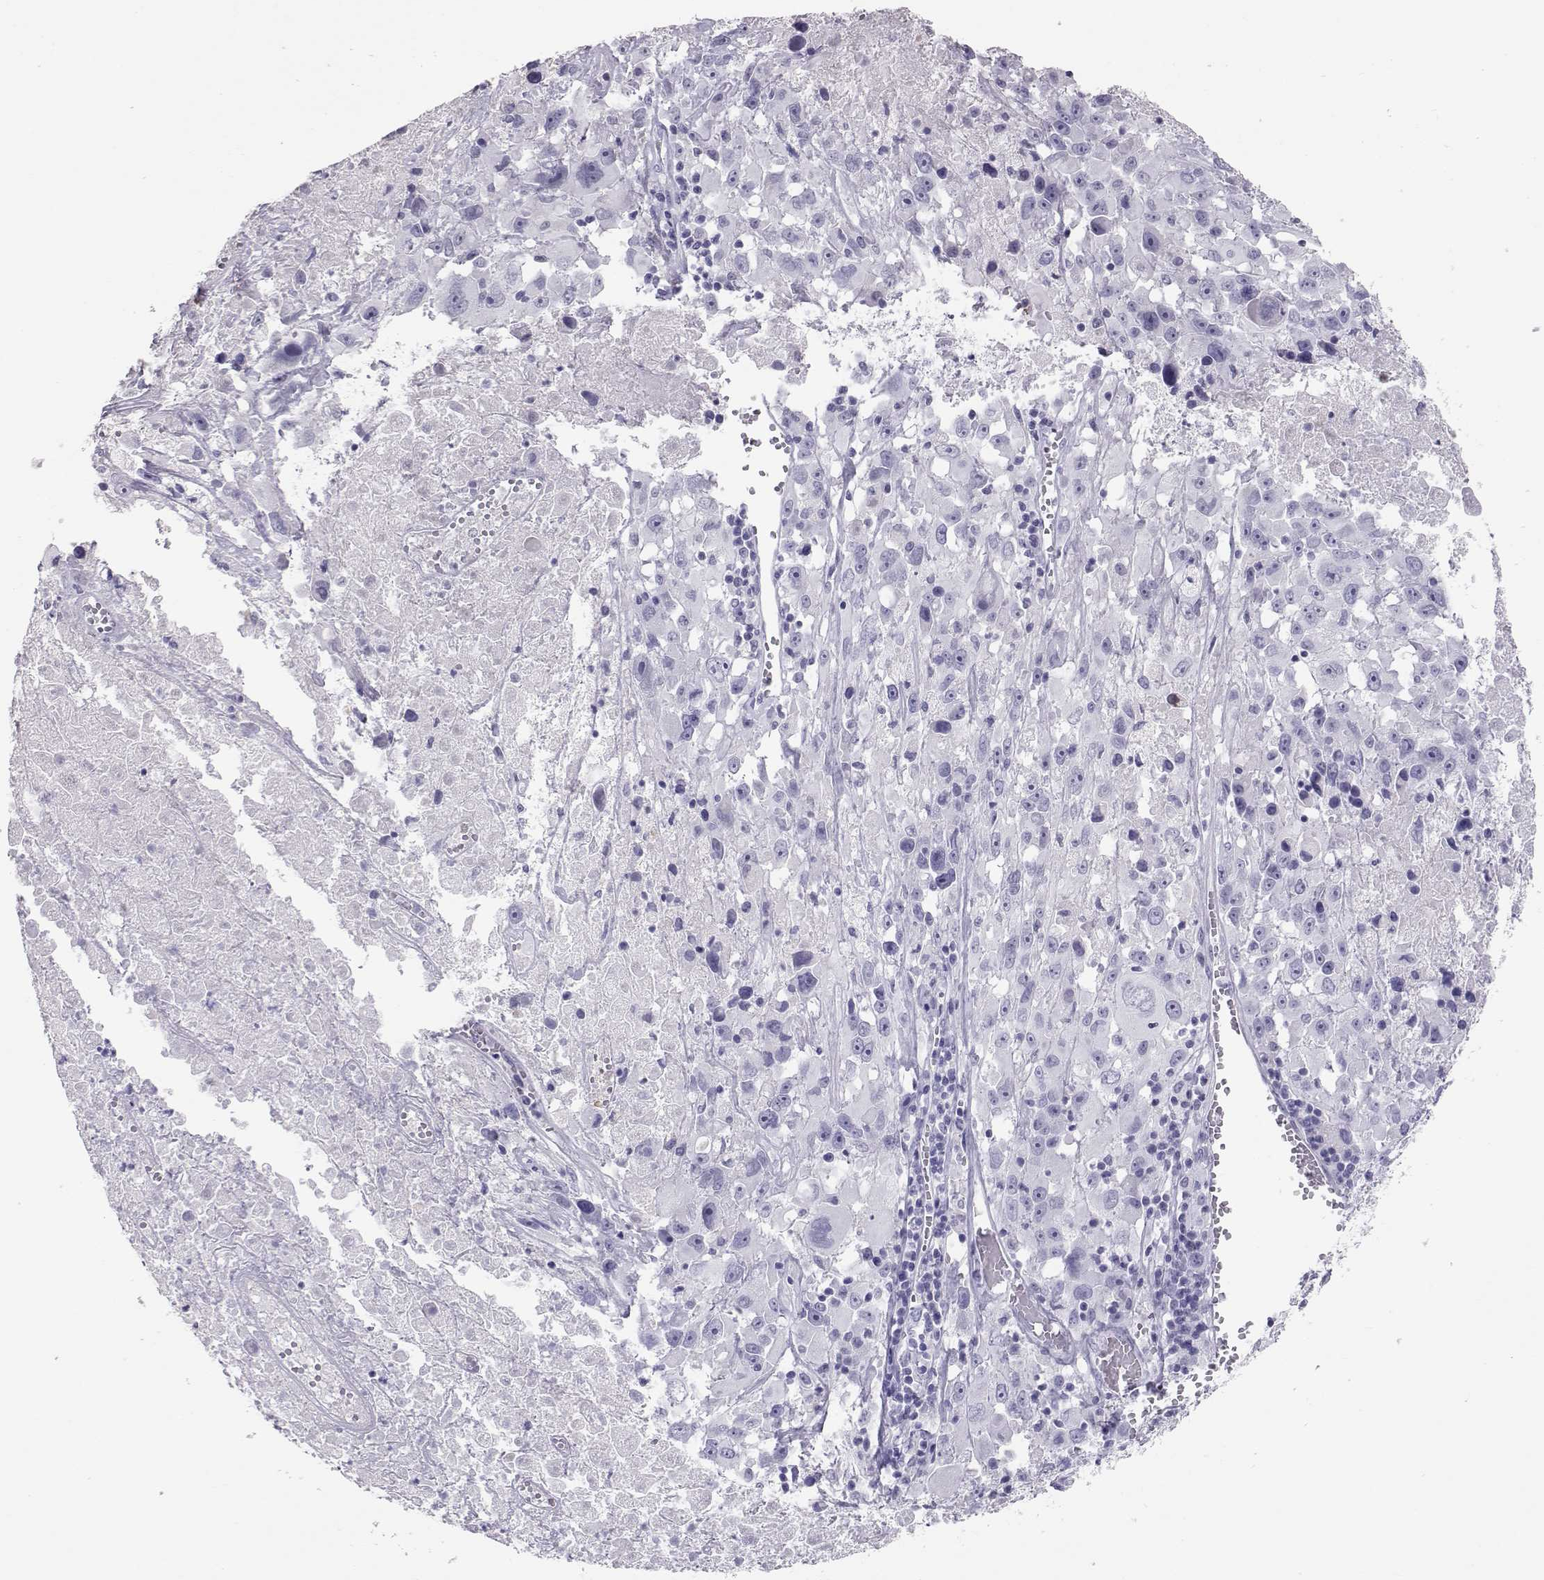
{"staining": {"intensity": "negative", "quantity": "none", "location": "none"}, "tissue": "melanoma", "cell_type": "Tumor cells", "image_type": "cancer", "snomed": [{"axis": "morphology", "description": "Malignant melanoma, Metastatic site"}, {"axis": "topography", "description": "Lymph node"}], "caption": "High magnification brightfield microscopy of melanoma stained with DAB (3,3'-diaminobenzidine) (brown) and counterstained with hematoxylin (blue): tumor cells show no significant expression.", "gene": "PMCH", "patient": {"sex": "male", "age": 50}}